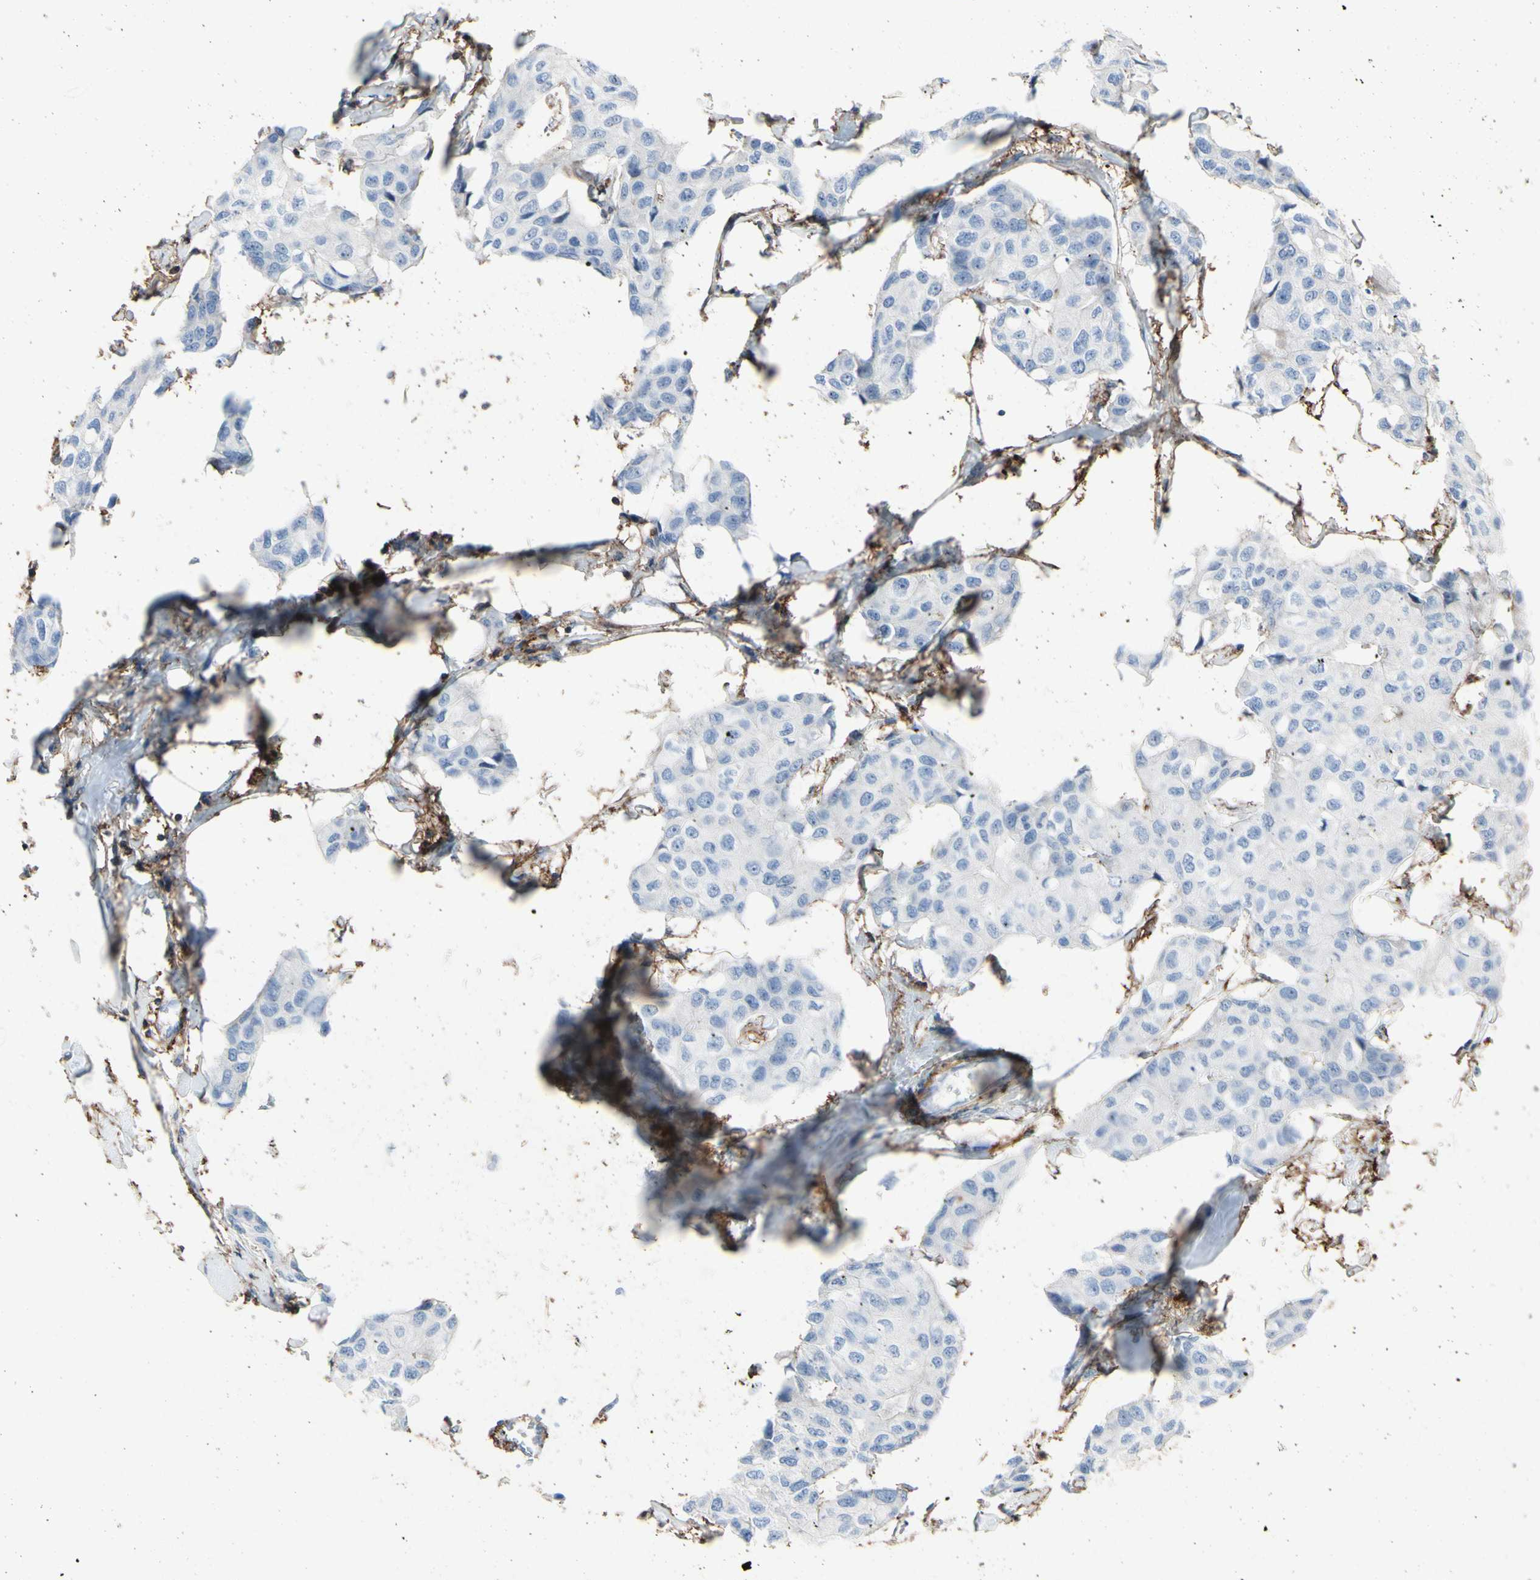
{"staining": {"intensity": "negative", "quantity": "none", "location": "none"}, "tissue": "breast cancer", "cell_type": "Tumor cells", "image_type": "cancer", "snomed": [{"axis": "morphology", "description": "Duct carcinoma"}, {"axis": "topography", "description": "Breast"}], "caption": "DAB (3,3'-diaminobenzidine) immunohistochemical staining of intraductal carcinoma (breast) reveals no significant expression in tumor cells.", "gene": "ANXA6", "patient": {"sex": "female", "age": 80}}